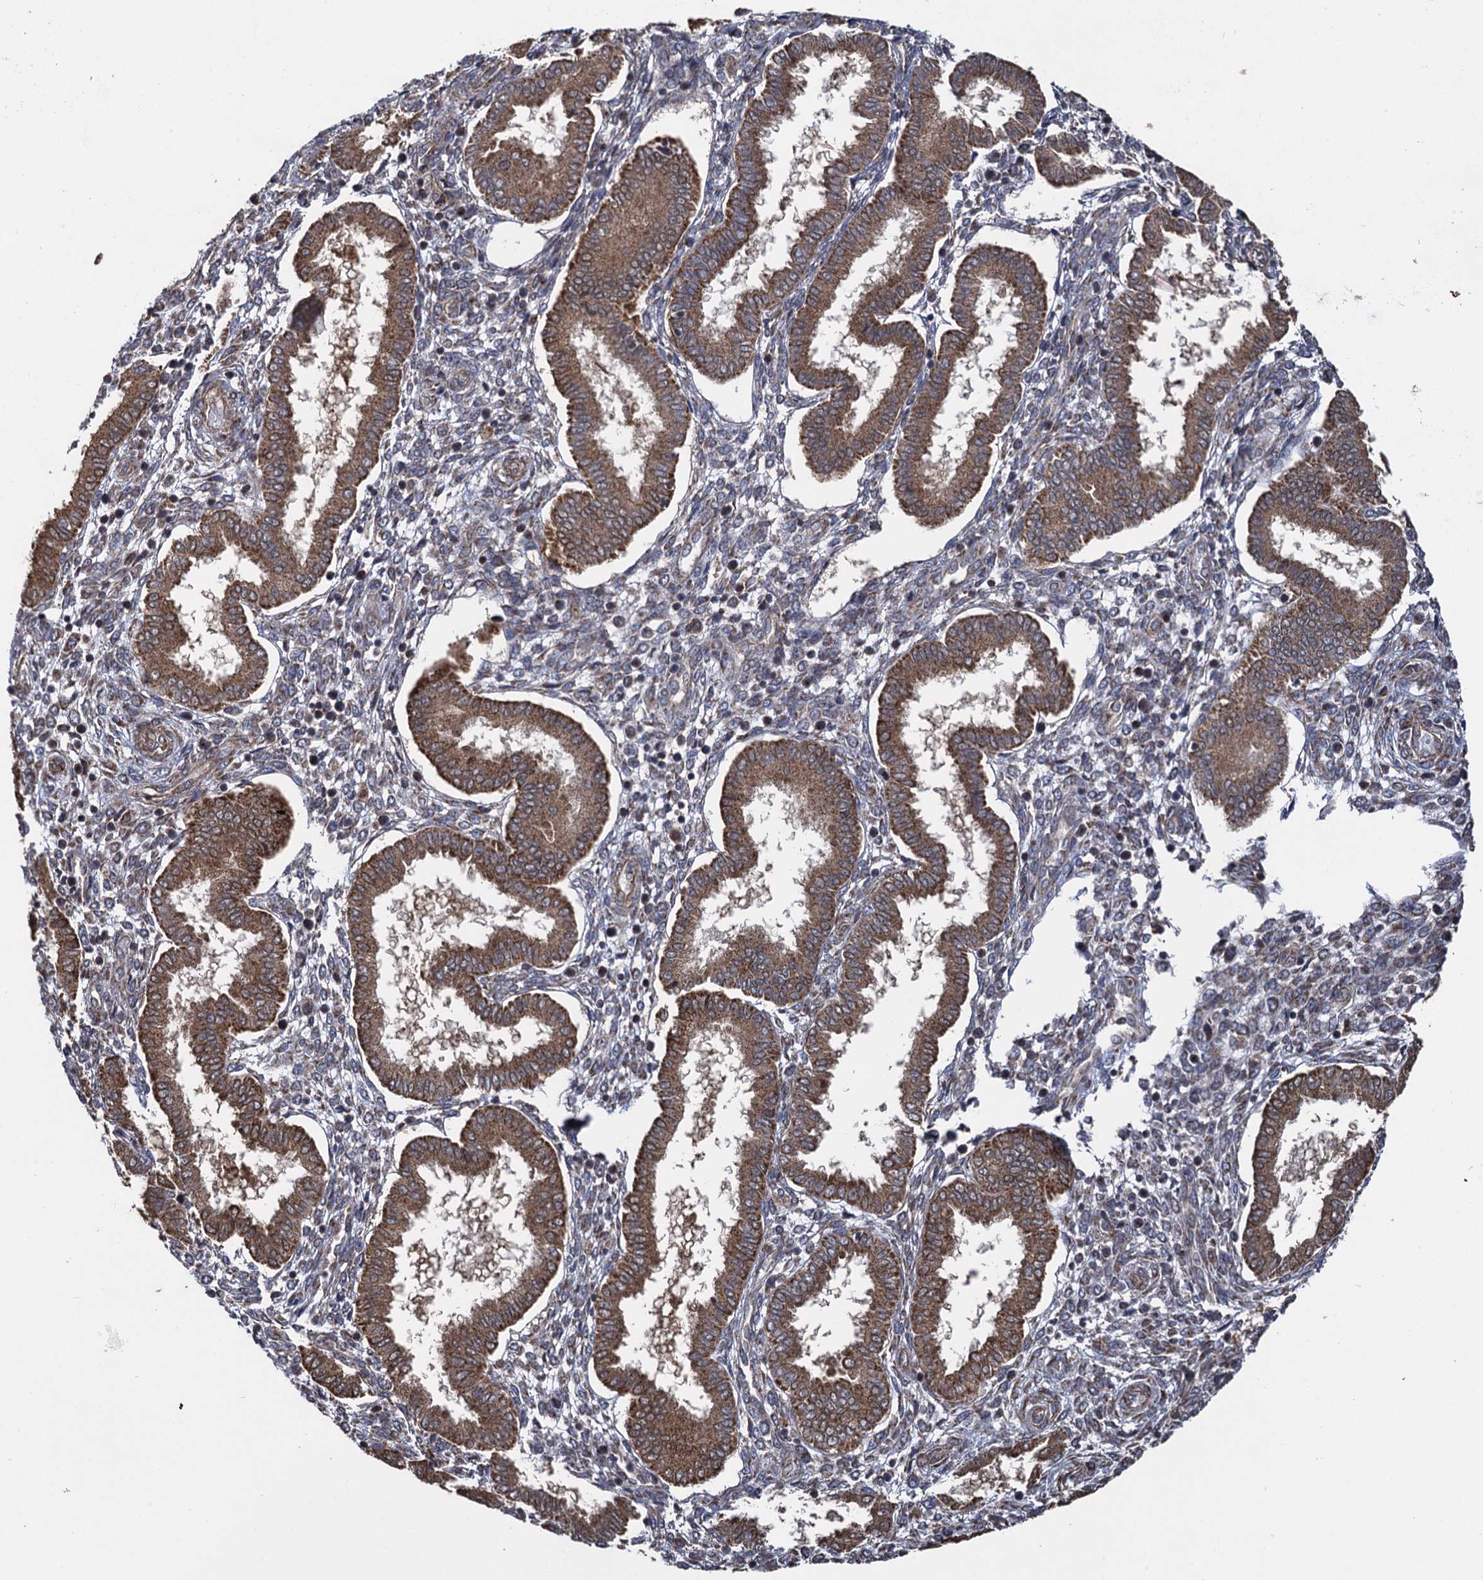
{"staining": {"intensity": "weak", "quantity": "25%-75%", "location": "cytoplasmic/membranous"}, "tissue": "endometrium", "cell_type": "Cells in endometrial stroma", "image_type": "normal", "snomed": [{"axis": "morphology", "description": "Normal tissue, NOS"}, {"axis": "topography", "description": "Endometrium"}], "caption": "IHC photomicrograph of unremarkable endometrium: endometrium stained using IHC exhibits low levels of weak protein expression localized specifically in the cytoplasmic/membranous of cells in endometrial stroma, appearing as a cytoplasmic/membranous brown color.", "gene": "HAUS1", "patient": {"sex": "female", "age": 24}}